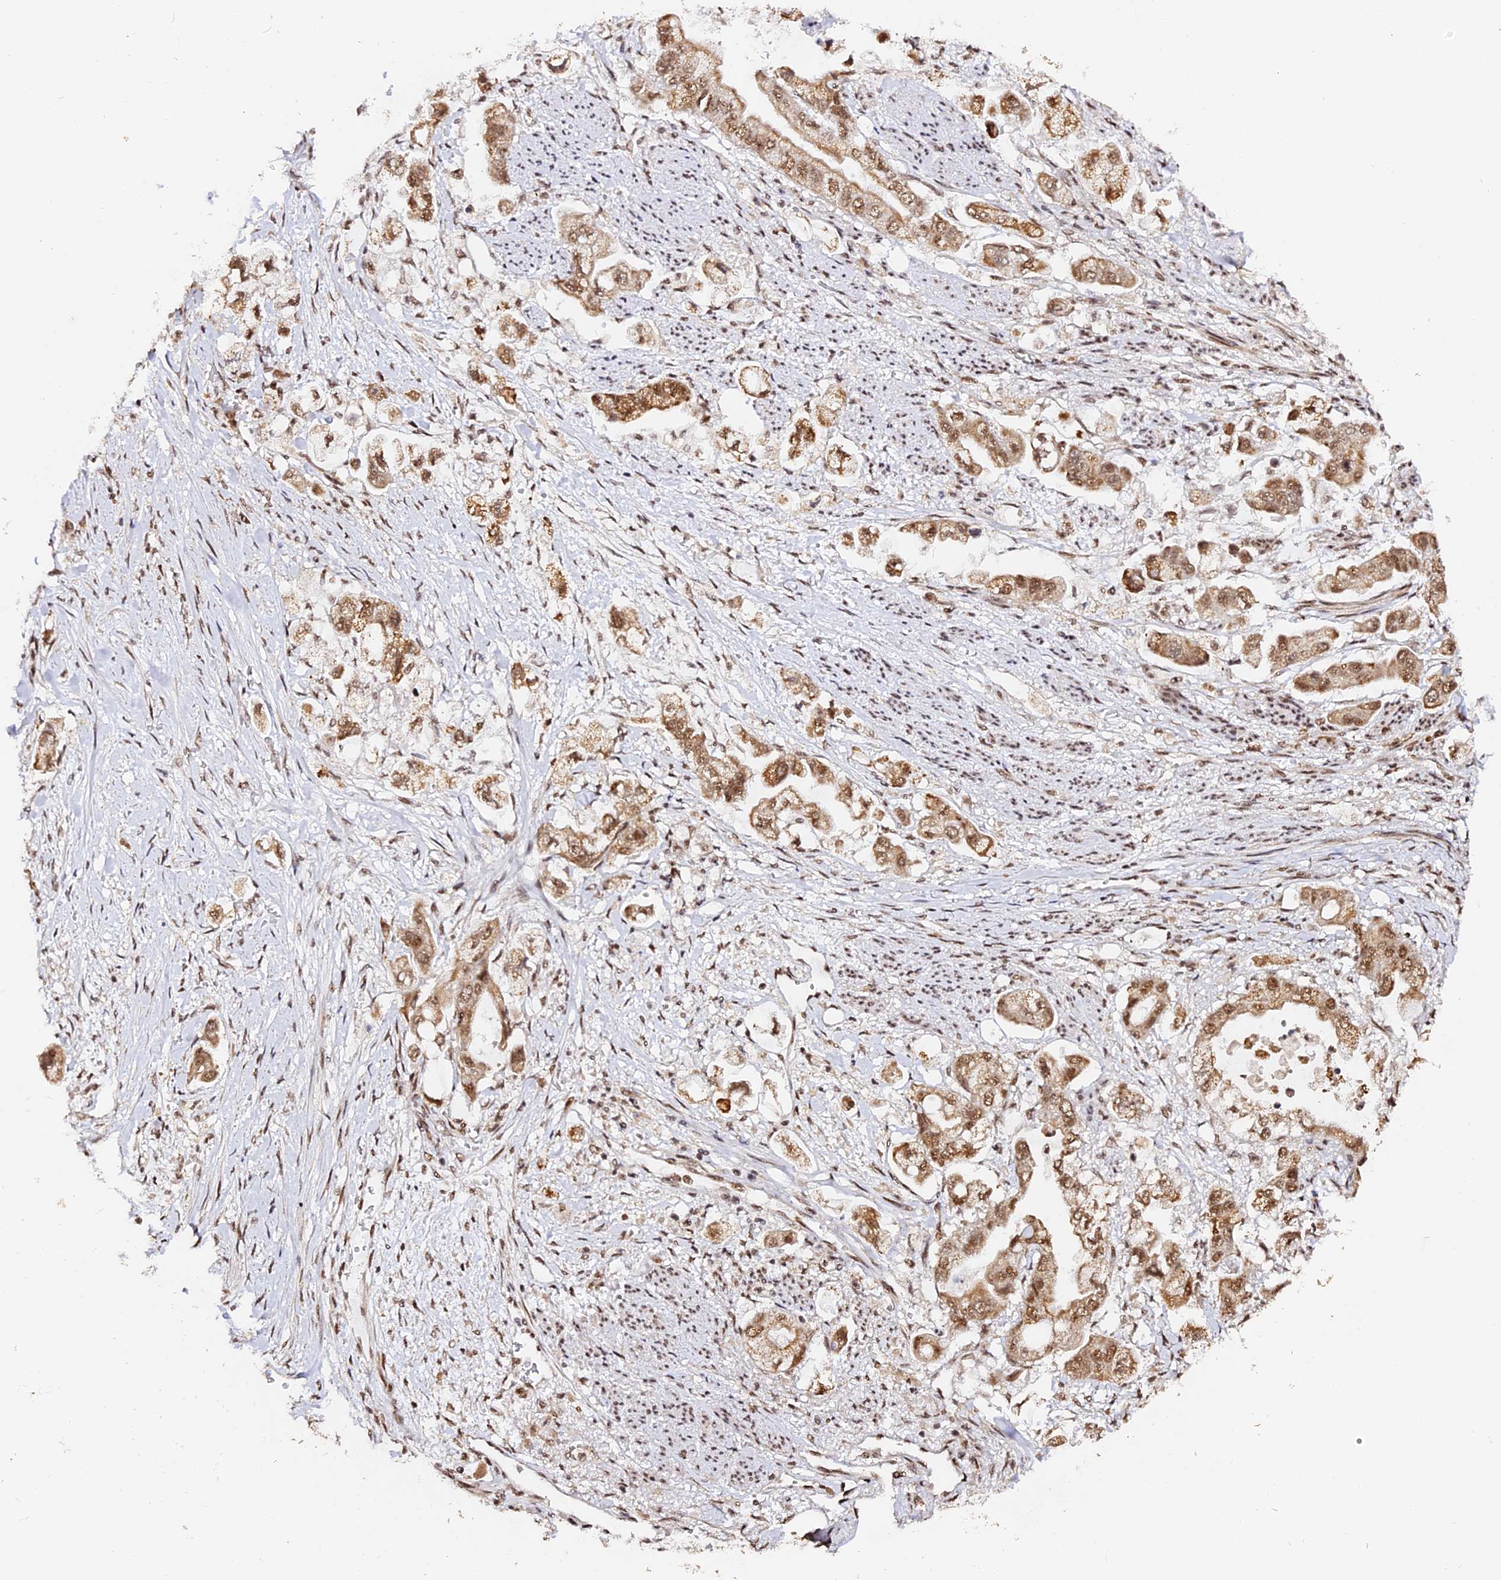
{"staining": {"intensity": "moderate", "quantity": ">75%", "location": "cytoplasmic/membranous,nuclear"}, "tissue": "stomach cancer", "cell_type": "Tumor cells", "image_type": "cancer", "snomed": [{"axis": "morphology", "description": "Adenocarcinoma, NOS"}, {"axis": "topography", "description": "Stomach"}], "caption": "Adenocarcinoma (stomach) tissue displays moderate cytoplasmic/membranous and nuclear staining in approximately >75% of tumor cells, visualized by immunohistochemistry.", "gene": "MCRS1", "patient": {"sex": "male", "age": 62}}